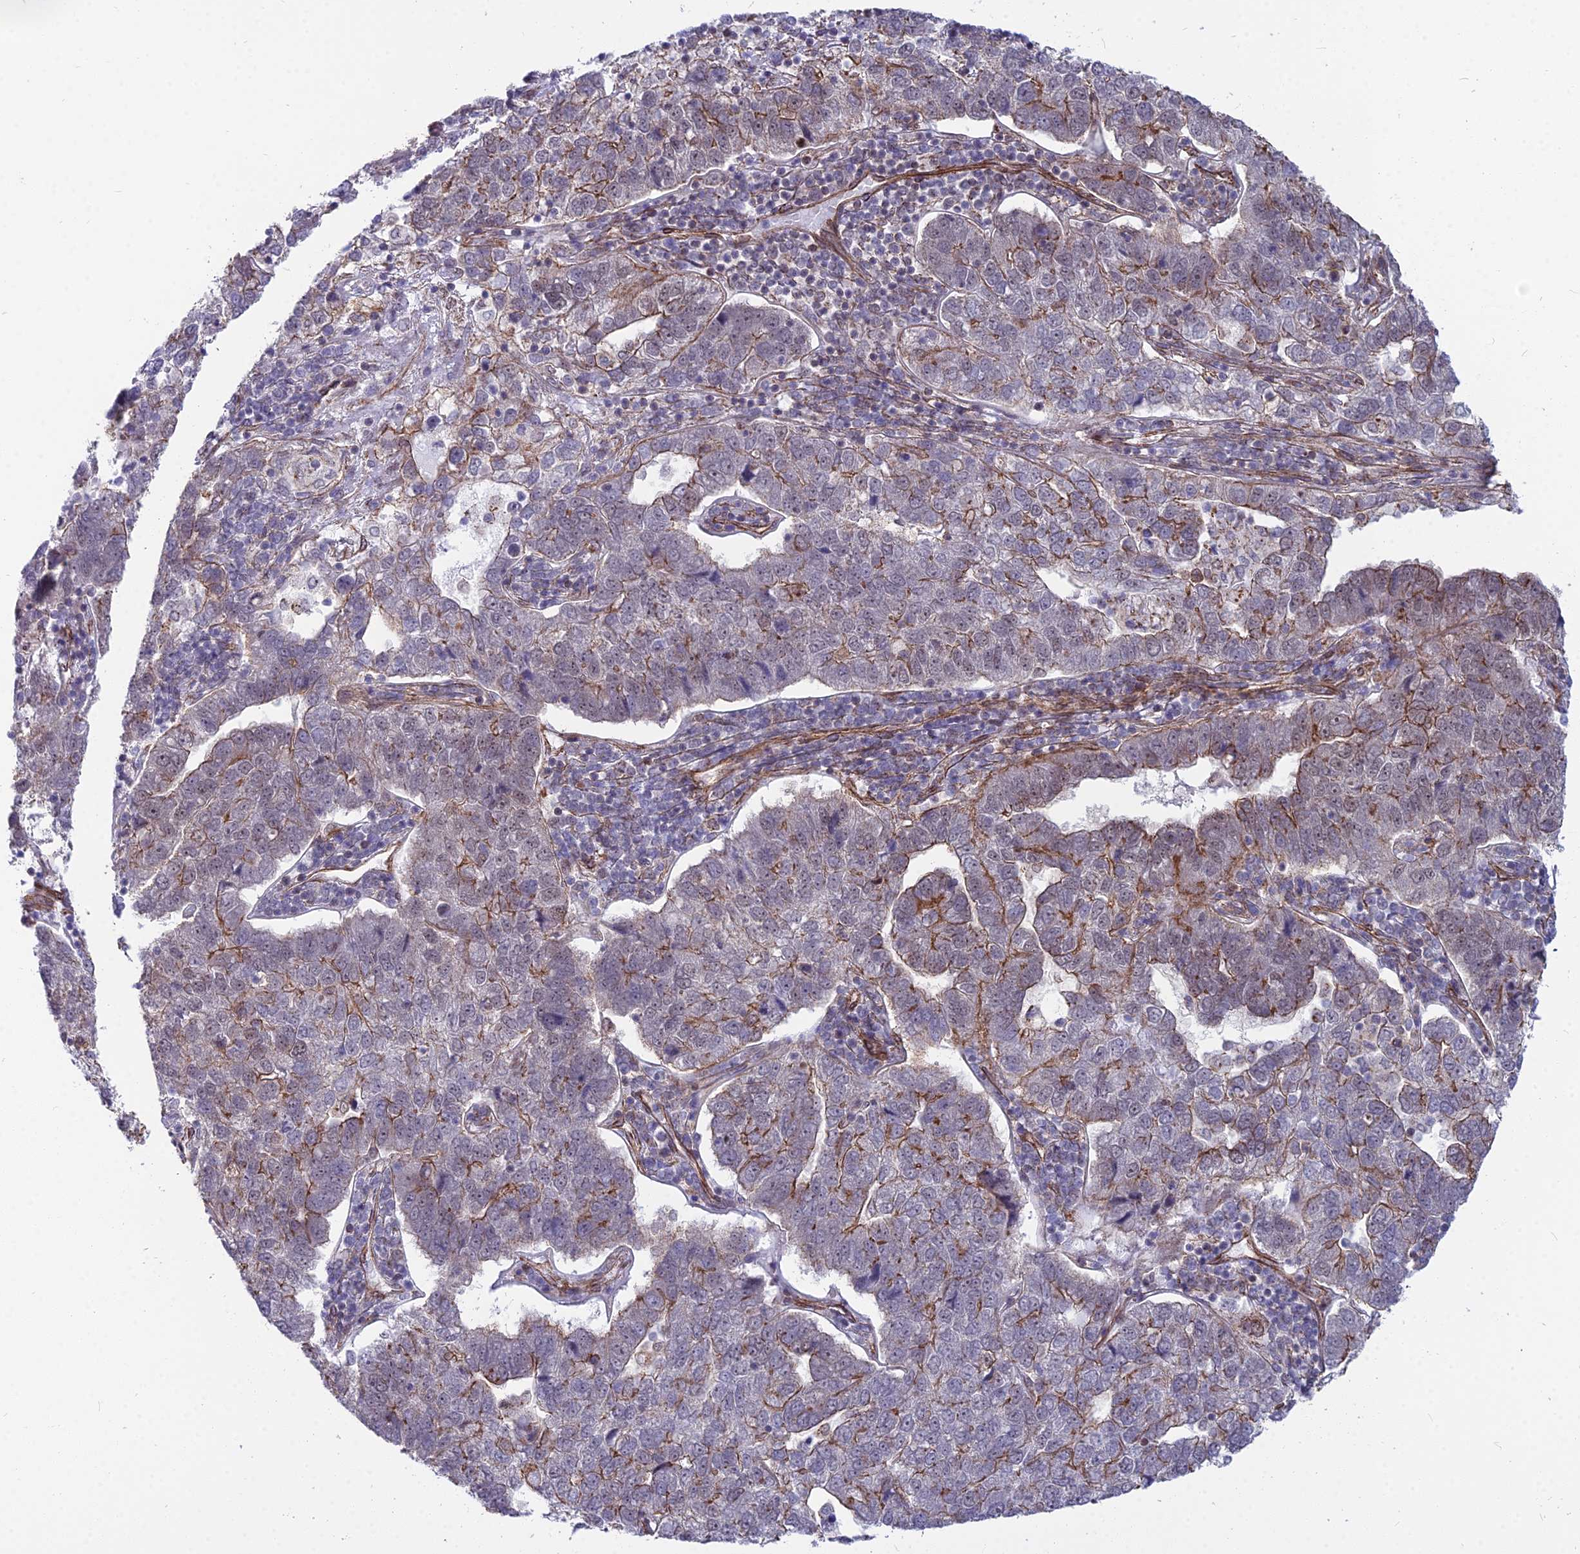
{"staining": {"intensity": "moderate", "quantity": "25%-75%", "location": "cytoplasmic/membranous,nuclear"}, "tissue": "pancreatic cancer", "cell_type": "Tumor cells", "image_type": "cancer", "snomed": [{"axis": "morphology", "description": "Adenocarcinoma, NOS"}, {"axis": "topography", "description": "Pancreas"}], "caption": "Immunohistochemistry (IHC) histopathology image of pancreatic adenocarcinoma stained for a protein (brown), which demonstrates medium levels of moderate cytoplasmic/membranous and nuclear staining in about 25%-75% of tumor cells.", "gene": "YJU2", "patient": {"sex": "female", "age": 61}}